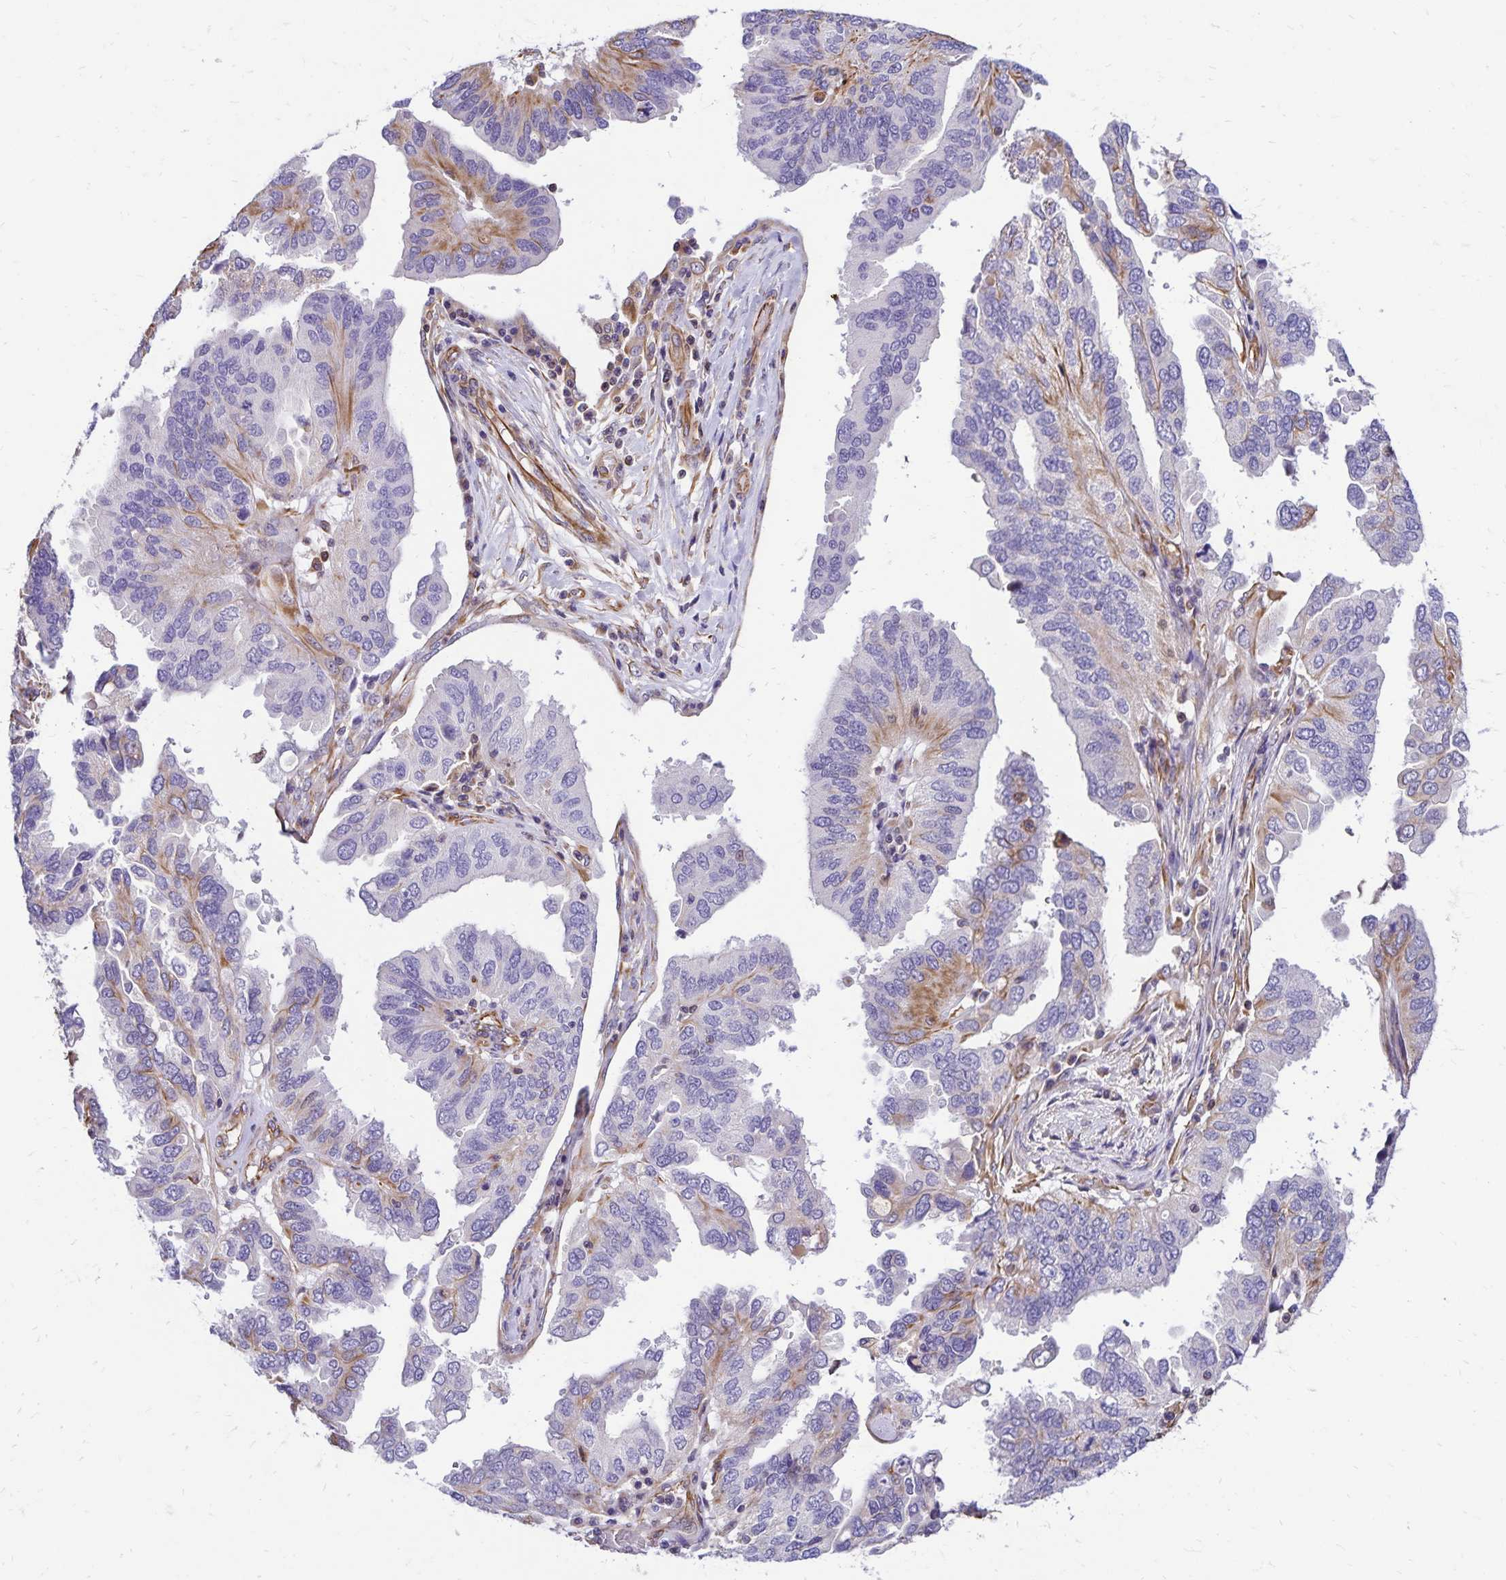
{"staining": {"intensity": "moderate", "quantity": "<25%", "location": "cytoplasmic/membranous"}, "tissue": "ovarian cancer", "cell_type": "Tumor cells", "image_type": "cancer", "snomed": [{"axis": "morphology", "description": "Cystadenocarcinoma, serous, NOS"}, {"axis": "topography", "description": "Ovary"}], "caption": "A brown stain highlights moderate cytoplasmic/membranous staining of a protein in ovarian cancer tumor cells.", "gene": "TRPV6", "patient": {"sex": "female", "age": 79}}